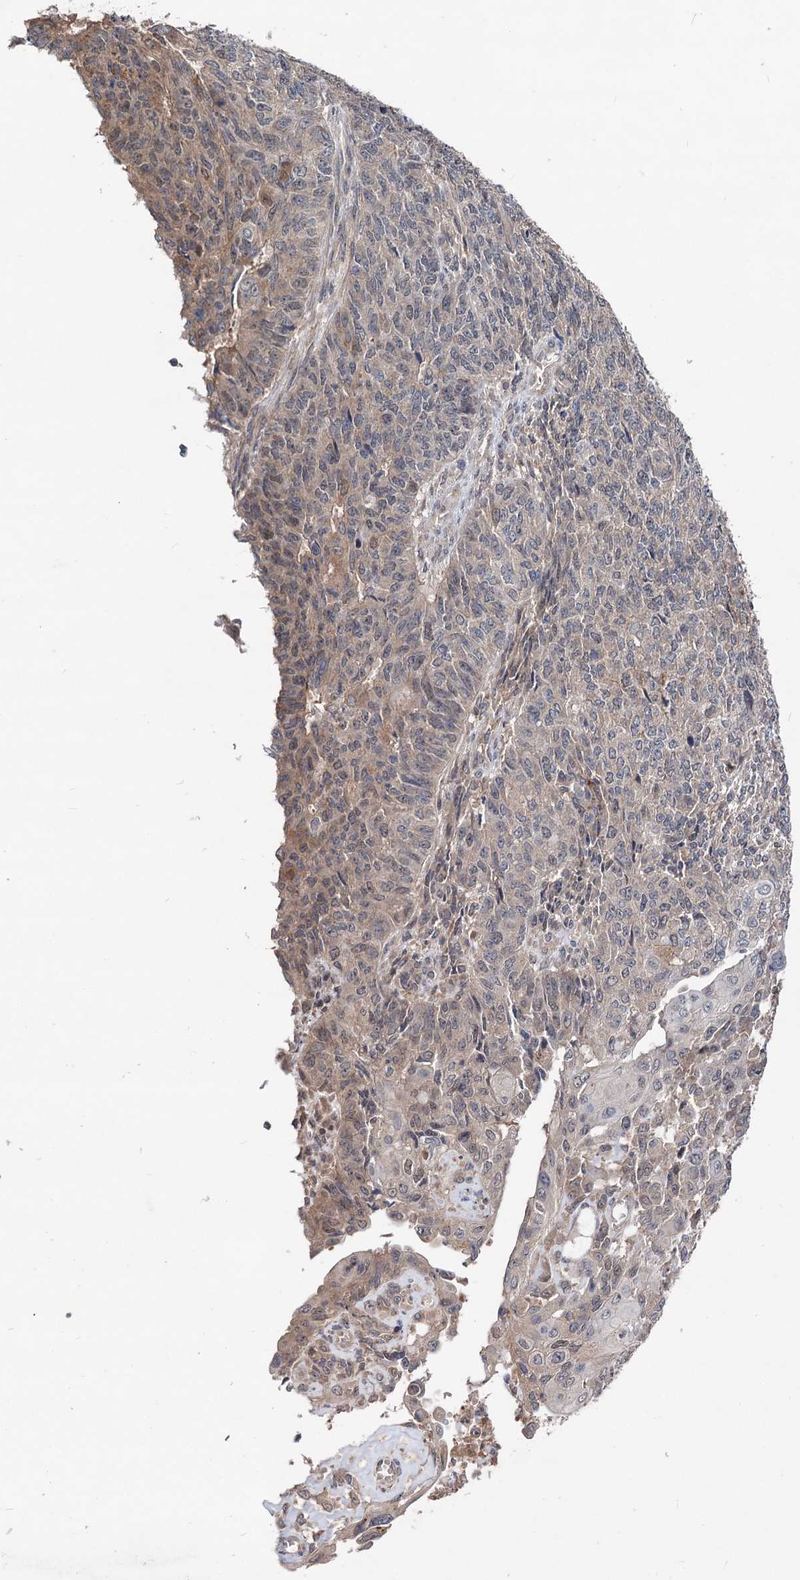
{"staining": {"intensity": "moderate", "quantity": "<25%", "location": "cytoplasmic/membranous"}, "tissue": "endometrial cancer", "cell_type": "Tumor cells", "image_type": "cancer", "snomed": [{"axis": "morphology", "description": "Adenocarcinoma, NOS"}, {"axis": "topography", "description": "Endometrium"}], "caption": "Protein staining displays moderate cytoplasmic/membranous positivity in about <25% of tumor cells in endometrial adenocarcinoma. (Stains: DAB in brown, nuclei in blue, Microscopy: brightfield microscopy at high magnification).", "gene": "NUDCD2", "patient": {"sex": "female", "age": 32}}